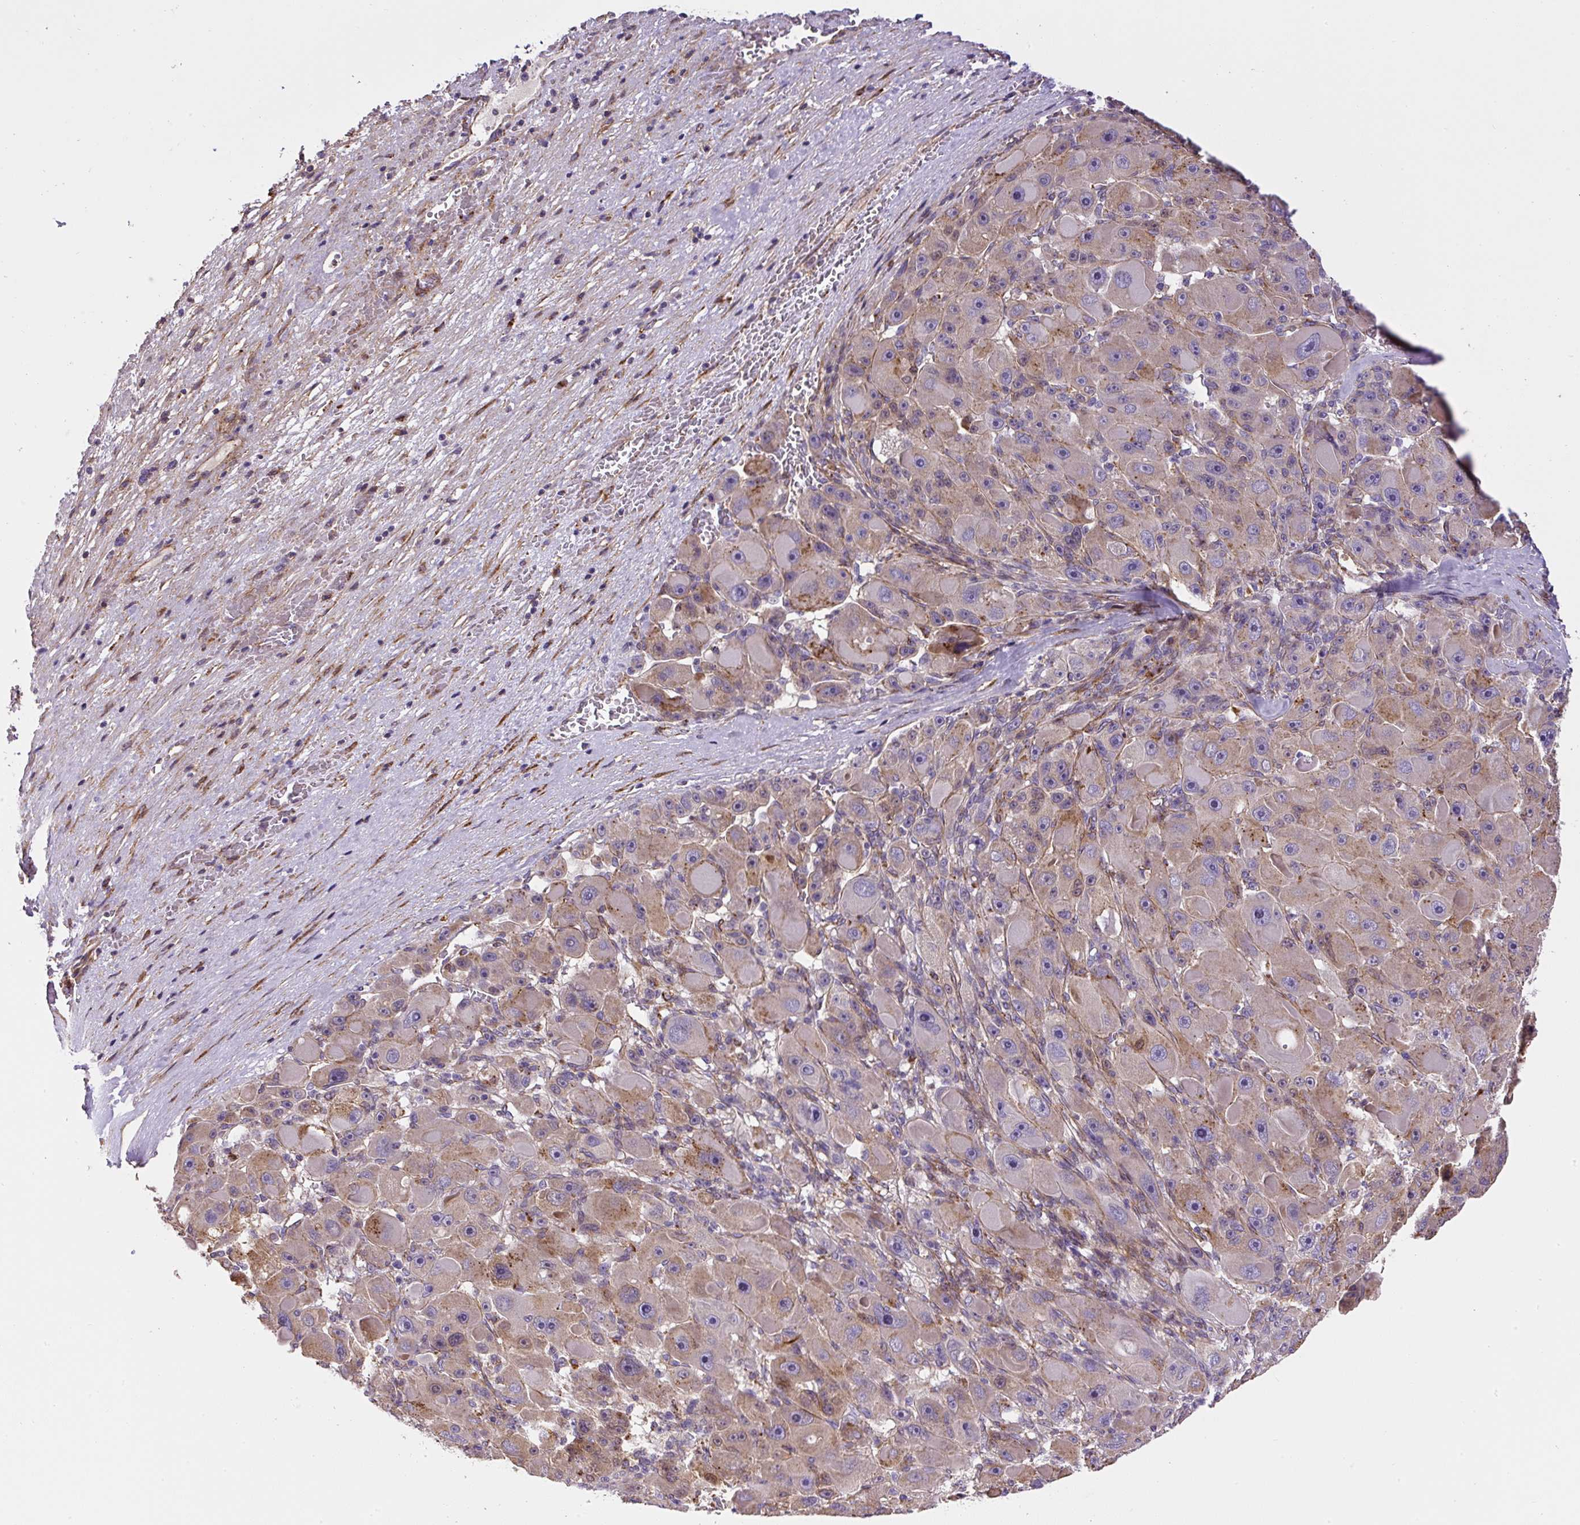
{"staining": {"intensity": "weak", "quantity": "25%-75%", "location": "cytoplasmic/membranous,nuclear"}, "tissue": "liver cancer", "cell_type": "Tumor cells", "image_type": "cancer", "snomed": [{"axis": "morphology", "description": "Carcinoma, Hepatocellular, NOS"}, {"axis": "topography", "description": "Liver"}], "caption": "Weak cytoplasmic/membranous and nuclear staining for a protein is identified in approximately 25%-75% of tumor cells of liver hepatocellular carcinoma using IHC.", "gene": "RNF170", "patient": {"sex": "male", "age": 76}}